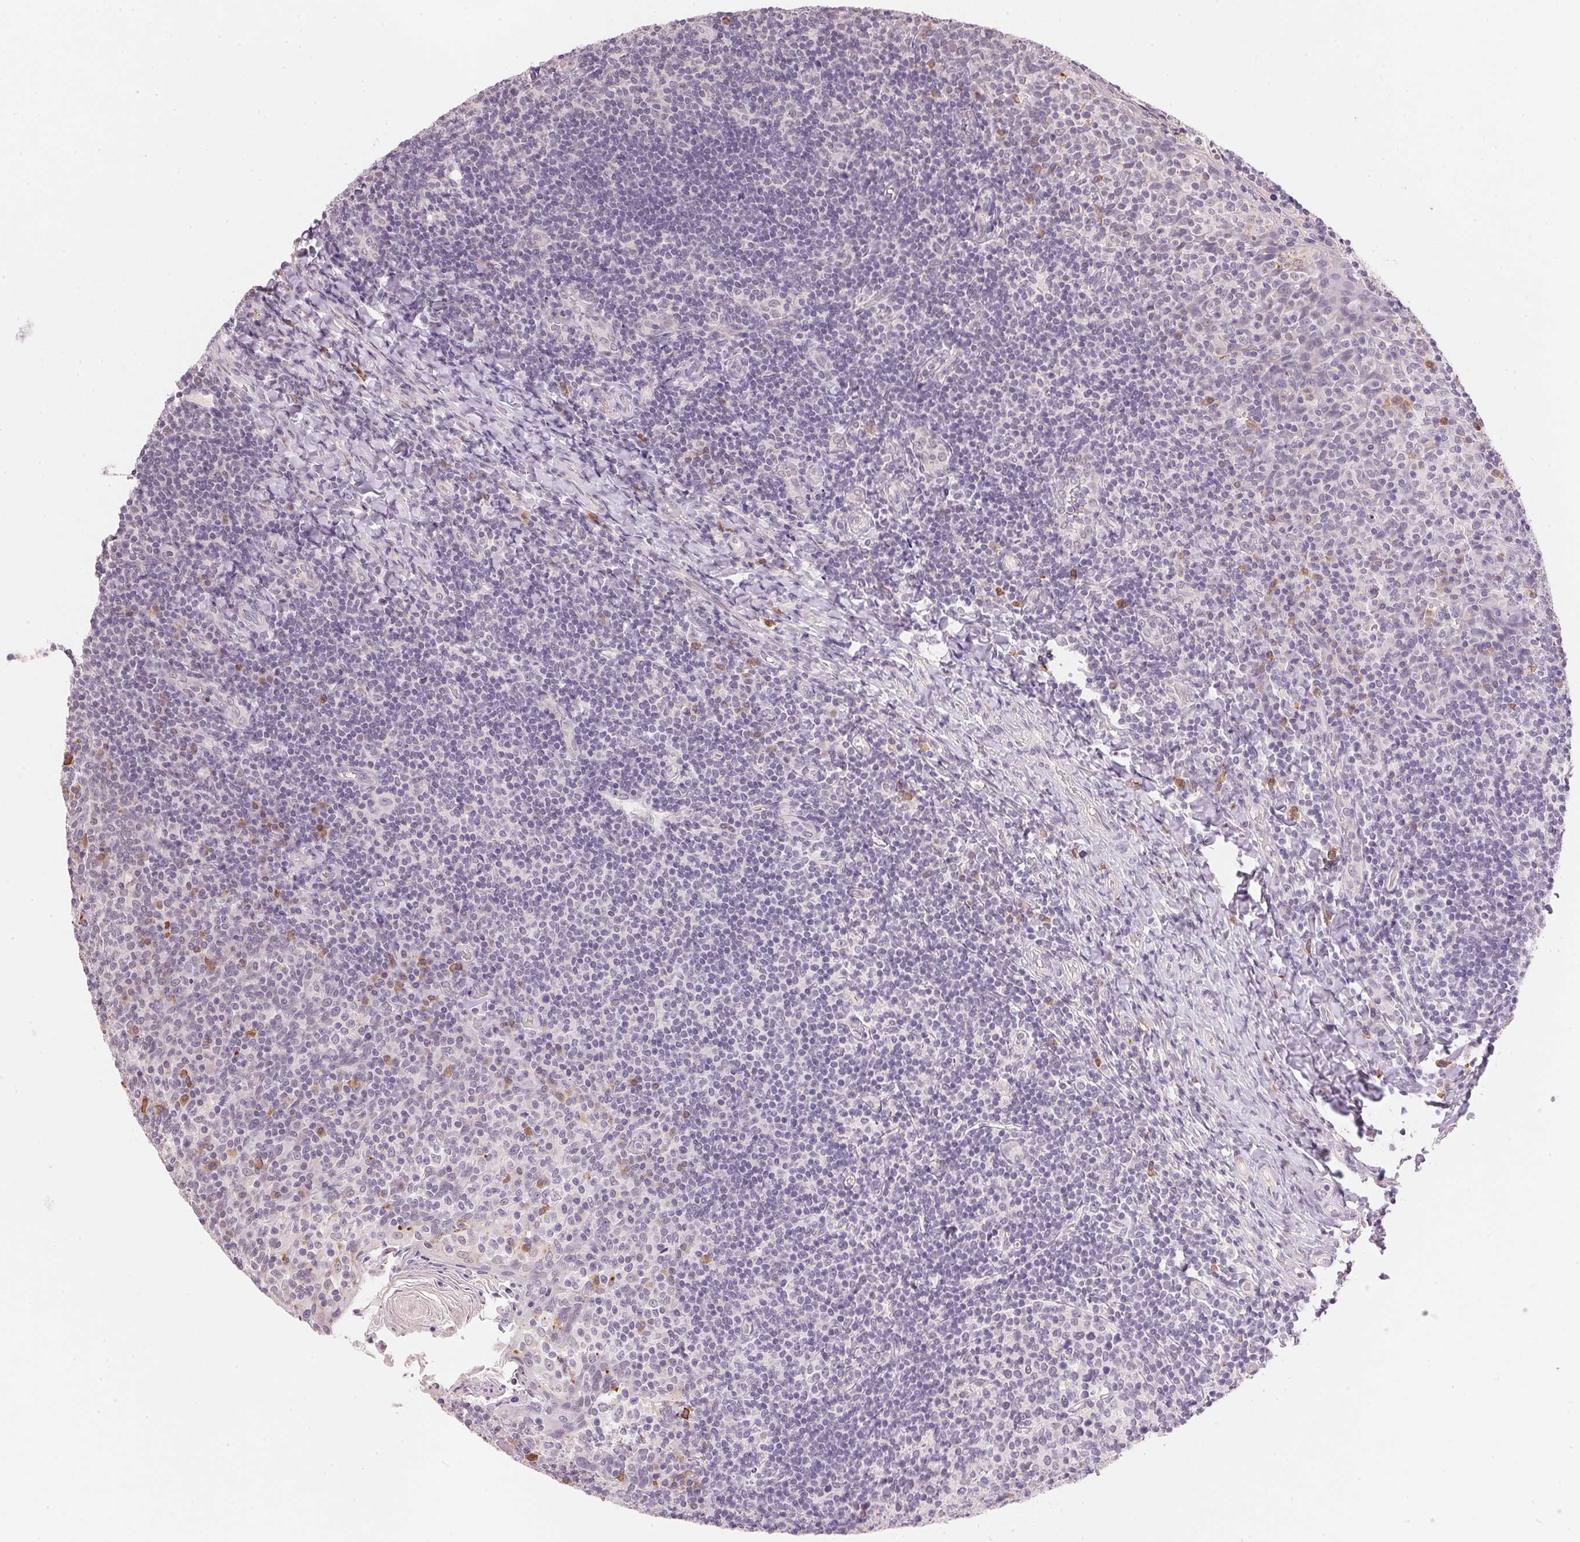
{"staining": {"intensity": "negative", "quantity": "none", "location": "none"}, "tissue": "tonsil", "cell_type": "Germinal center cells", "image_type": "normal", "snomed": [{"axis": "morphology", "description": "Normal tissue, NOS"}, {"axis": "topography", "description": "Tonsil"}], "caption": "A micrograph of tonsil stained for a protein shows no brown staining in germinal center cells. (Stains: DAB immunohistochemistry with hematoxylin counter stain, Microscopy: brightfield microscopy at high magnification).", "gene": "FNDC4", "patient": {"sex": "female", "age": 10}}